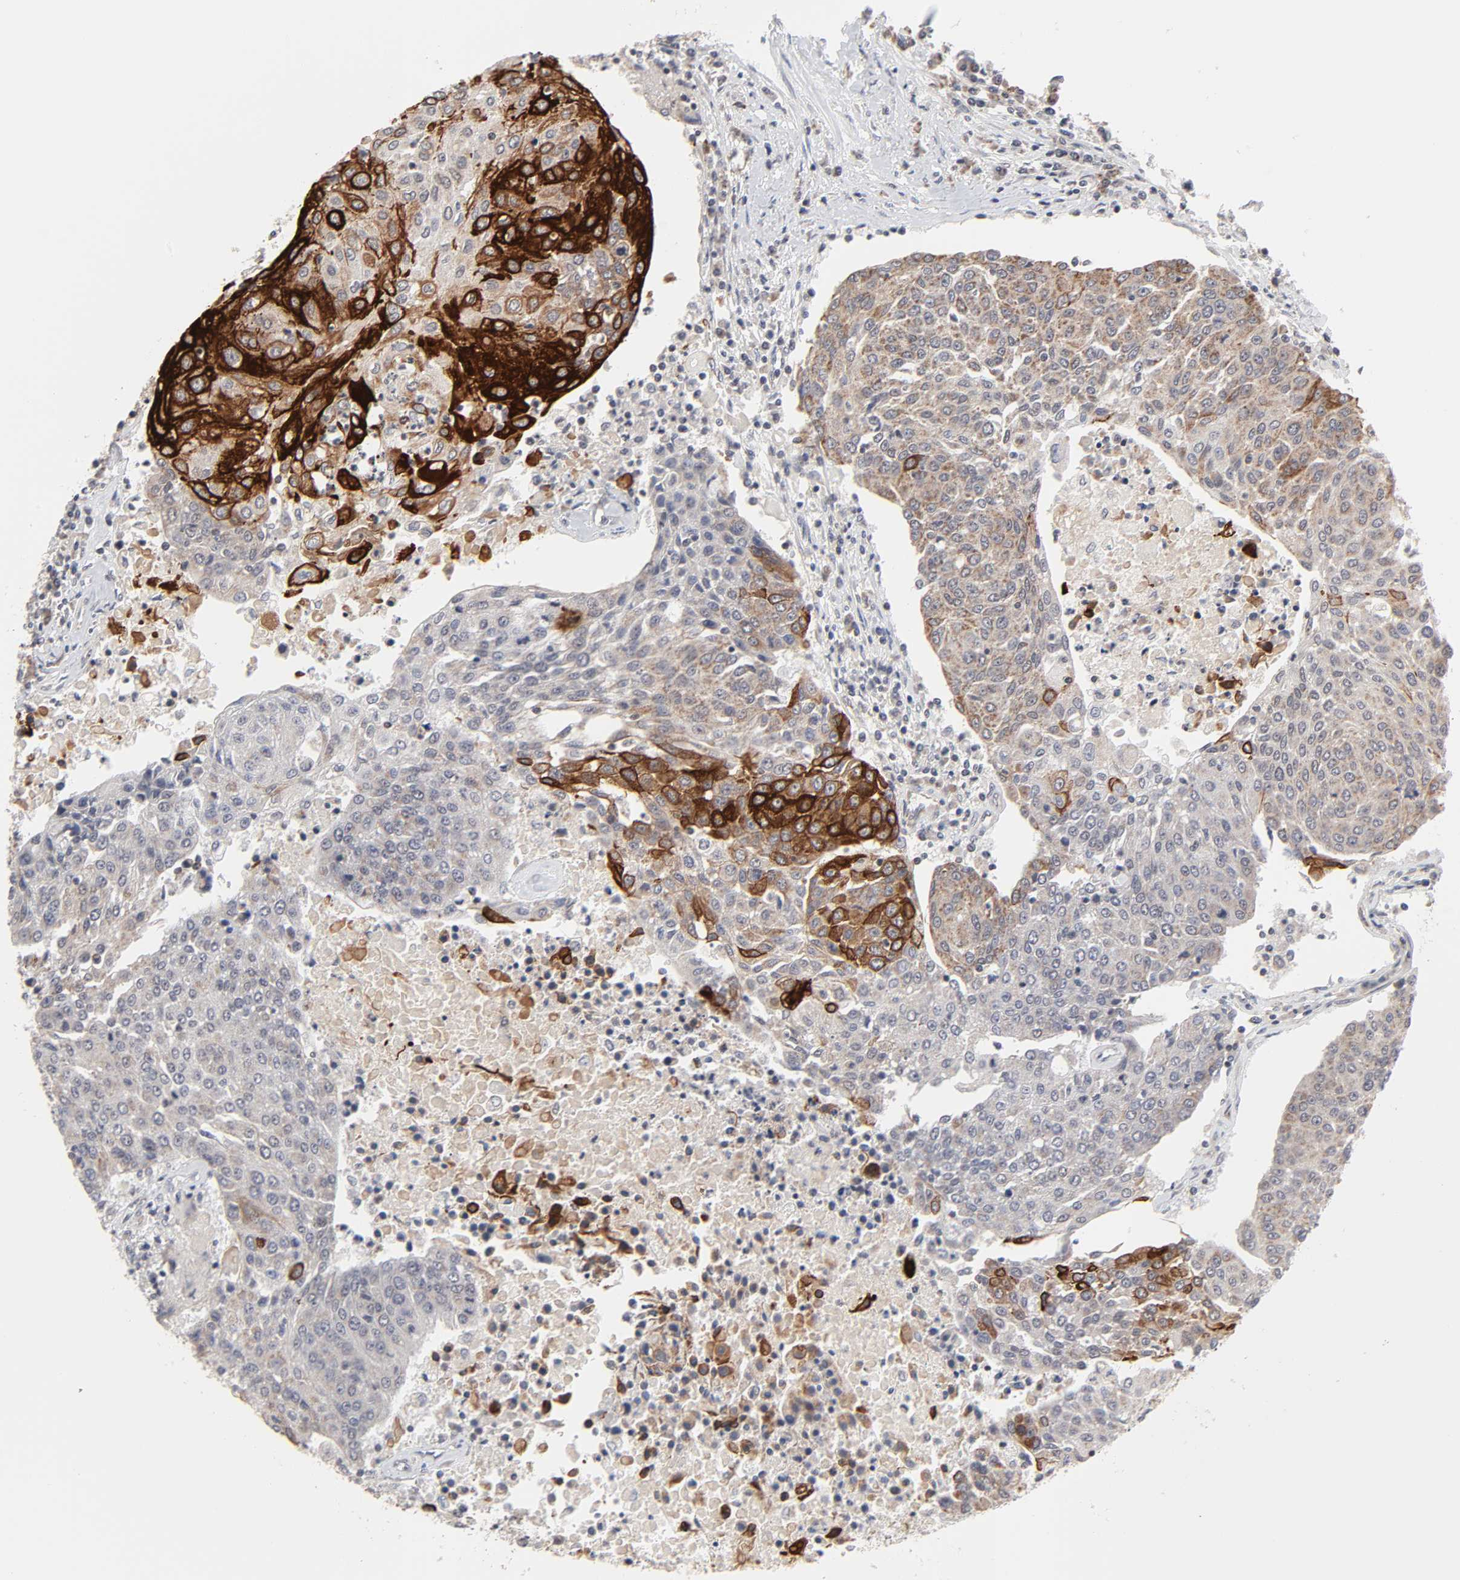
{"staining": {"intensity": "strong", "quantity": ">75%", "location": "cytoplasmic/membranous"}, "tissue": "urothelial cancer", "cell_type": "Tumor cells", "image_type": "cancer", "snomed": [{"axis": "morphology", "description": "Urothelial carcinoma, High grade"}, {"axis": "topography", "description": "Urinary bladder"}], "caption": "A photomicrograph showing strong cytoplasmic/membranous positivity in about >75% of tumor cells in high-grade urothelial carcinoma, as visualized by brown immunohistochemical staining.", "gene": "AUH", "patient": {"sex": "female", "age": 85}}